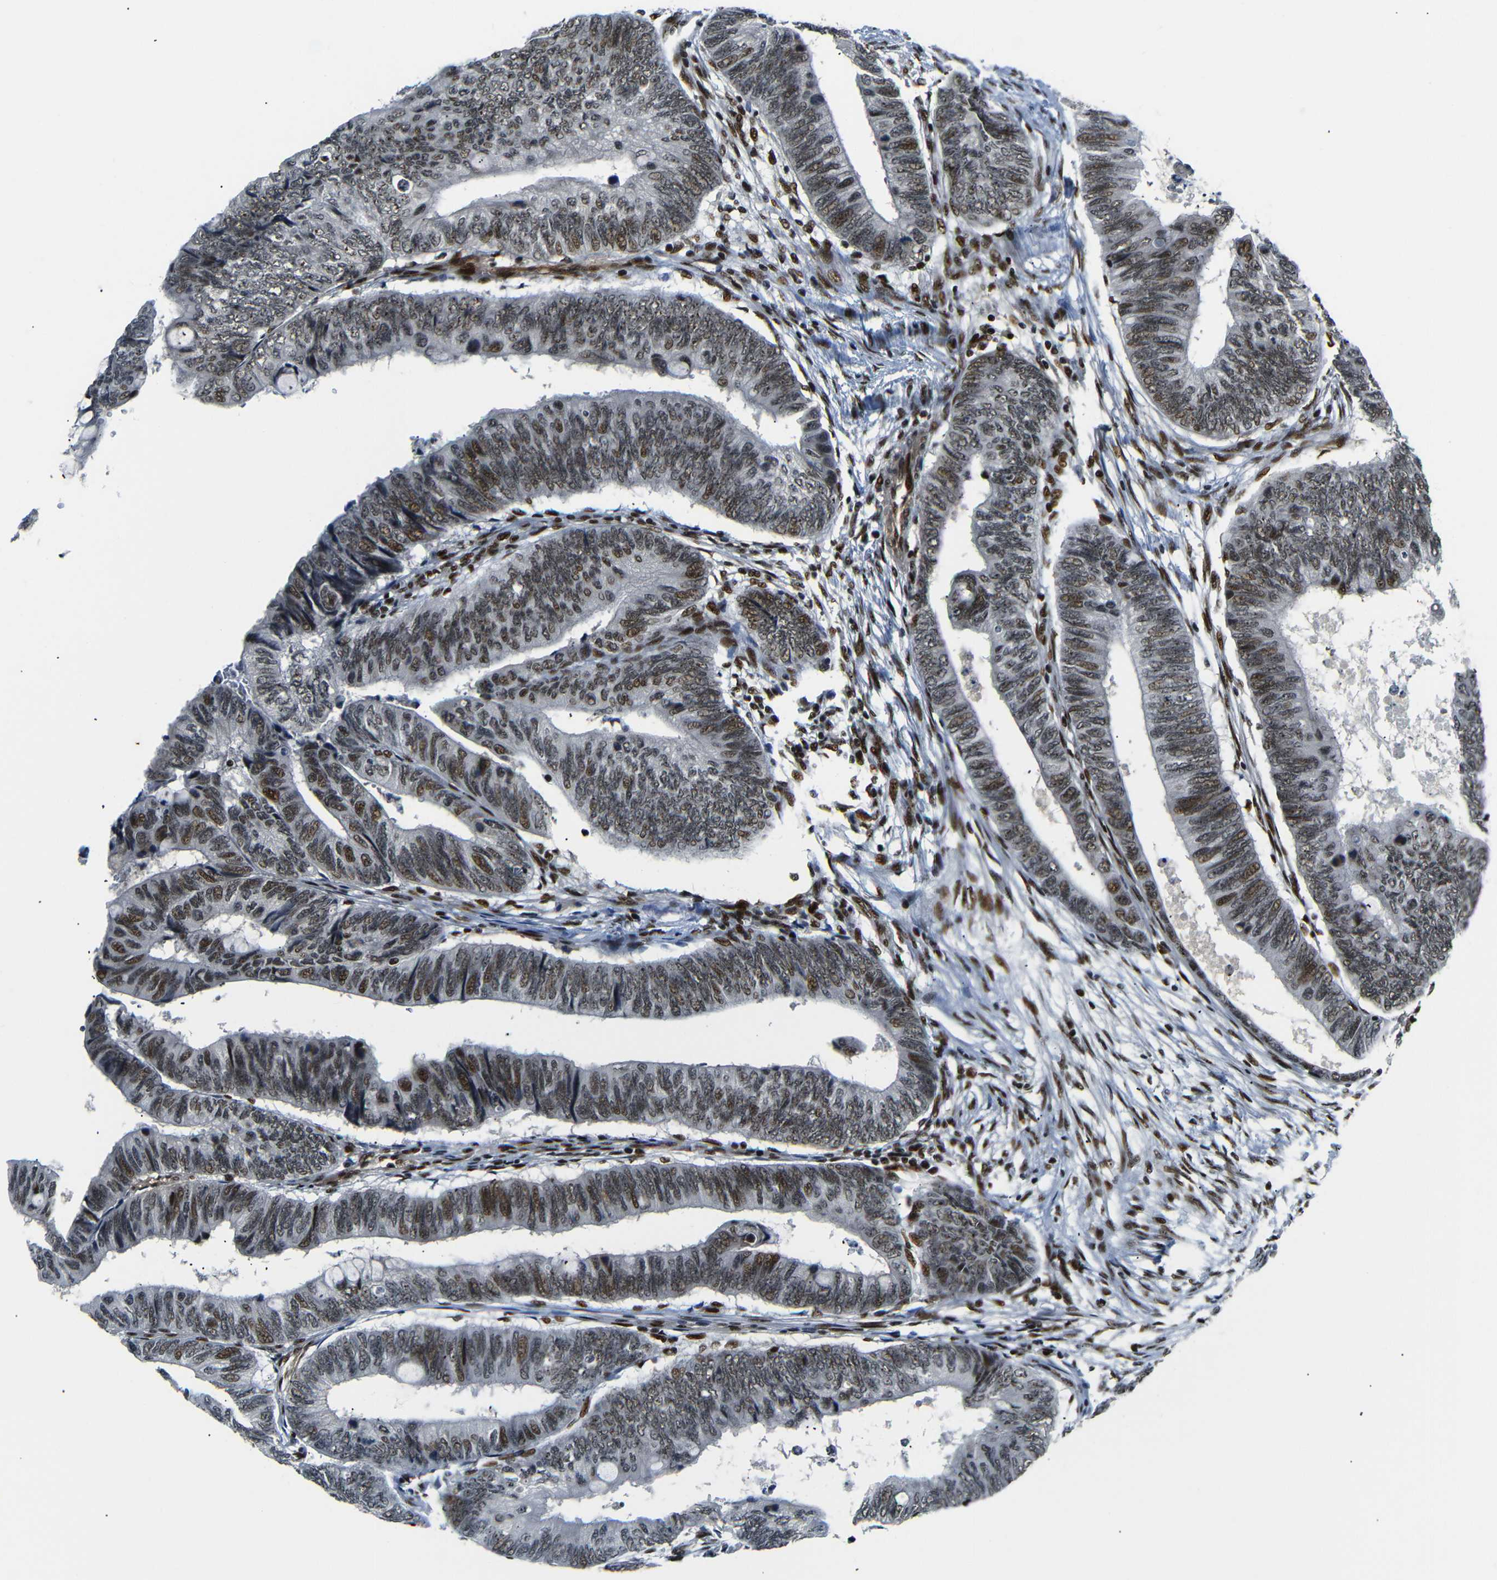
{"staining": {"intensity": "moderate", "quantity": ">75%", "location": "nuclear"}, "tissue": "colorectal cancer", "cell_type": "Tumor cells", "image_type": "cancer", "snomed": [{"axis": "morphology", "description": "Normal tissue, NOS"}, {"axis": "morphology", "description": "Adenocarcinoma, NOS"}, {"axis": "topography", "description": "Rectum"}, {"axis": "topography", "description": "Peripheral nerve tissue"}], "caption": "Immunohistochemistry (IHC) histopathology image of neoplastic tissue: human adenocarcinoma (colorectal) stained using immunohistochemistry (IHC) reveals medium levels of moderate protein expression localized specifically in the nuclear of tumor cells, appearing as a nuclear brown color.", "gene": "SETDB2", "patient": {"sex": "male", "age": 92}}